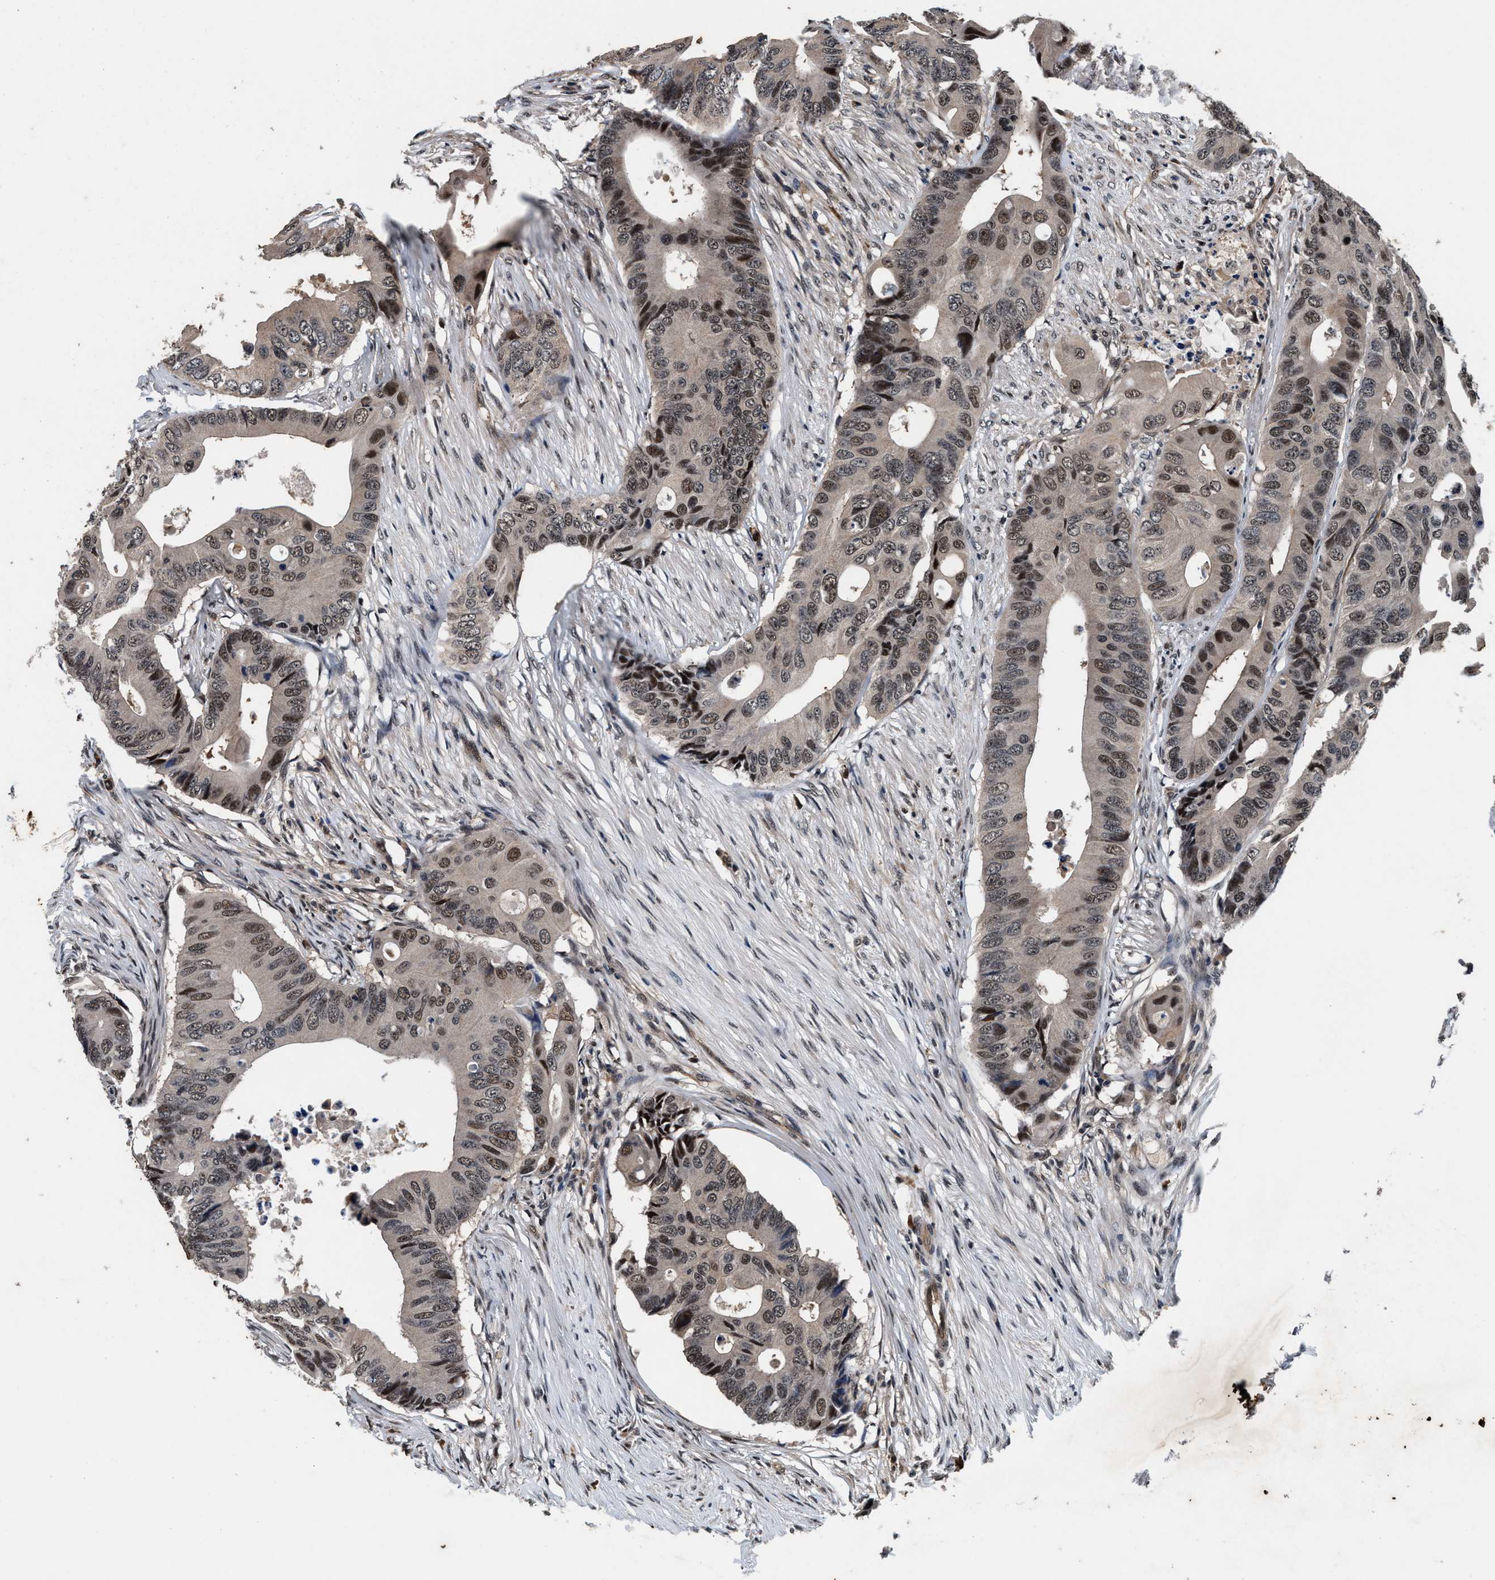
{"staining": {"intensity": "moderate", "quantity": "25%-75%", "location": "nuclear"}, "tissue": "colorectal cancer", "cell_type": "Tumor cells", "image_type": "cancer", "snomed": [{"axis": "morphology", "description": "Adenocarcinoma, NOS"}, {"axis": "topography", "description": "Colon"}], "caption": "Colorectal adenocarcinoma stained with a brown dye demonstrates moderate nuclear positive staining in approximately 25%-75% of tumor cells.", "gene": "USP16", "patient": {"sex": "male", "age": 71}}